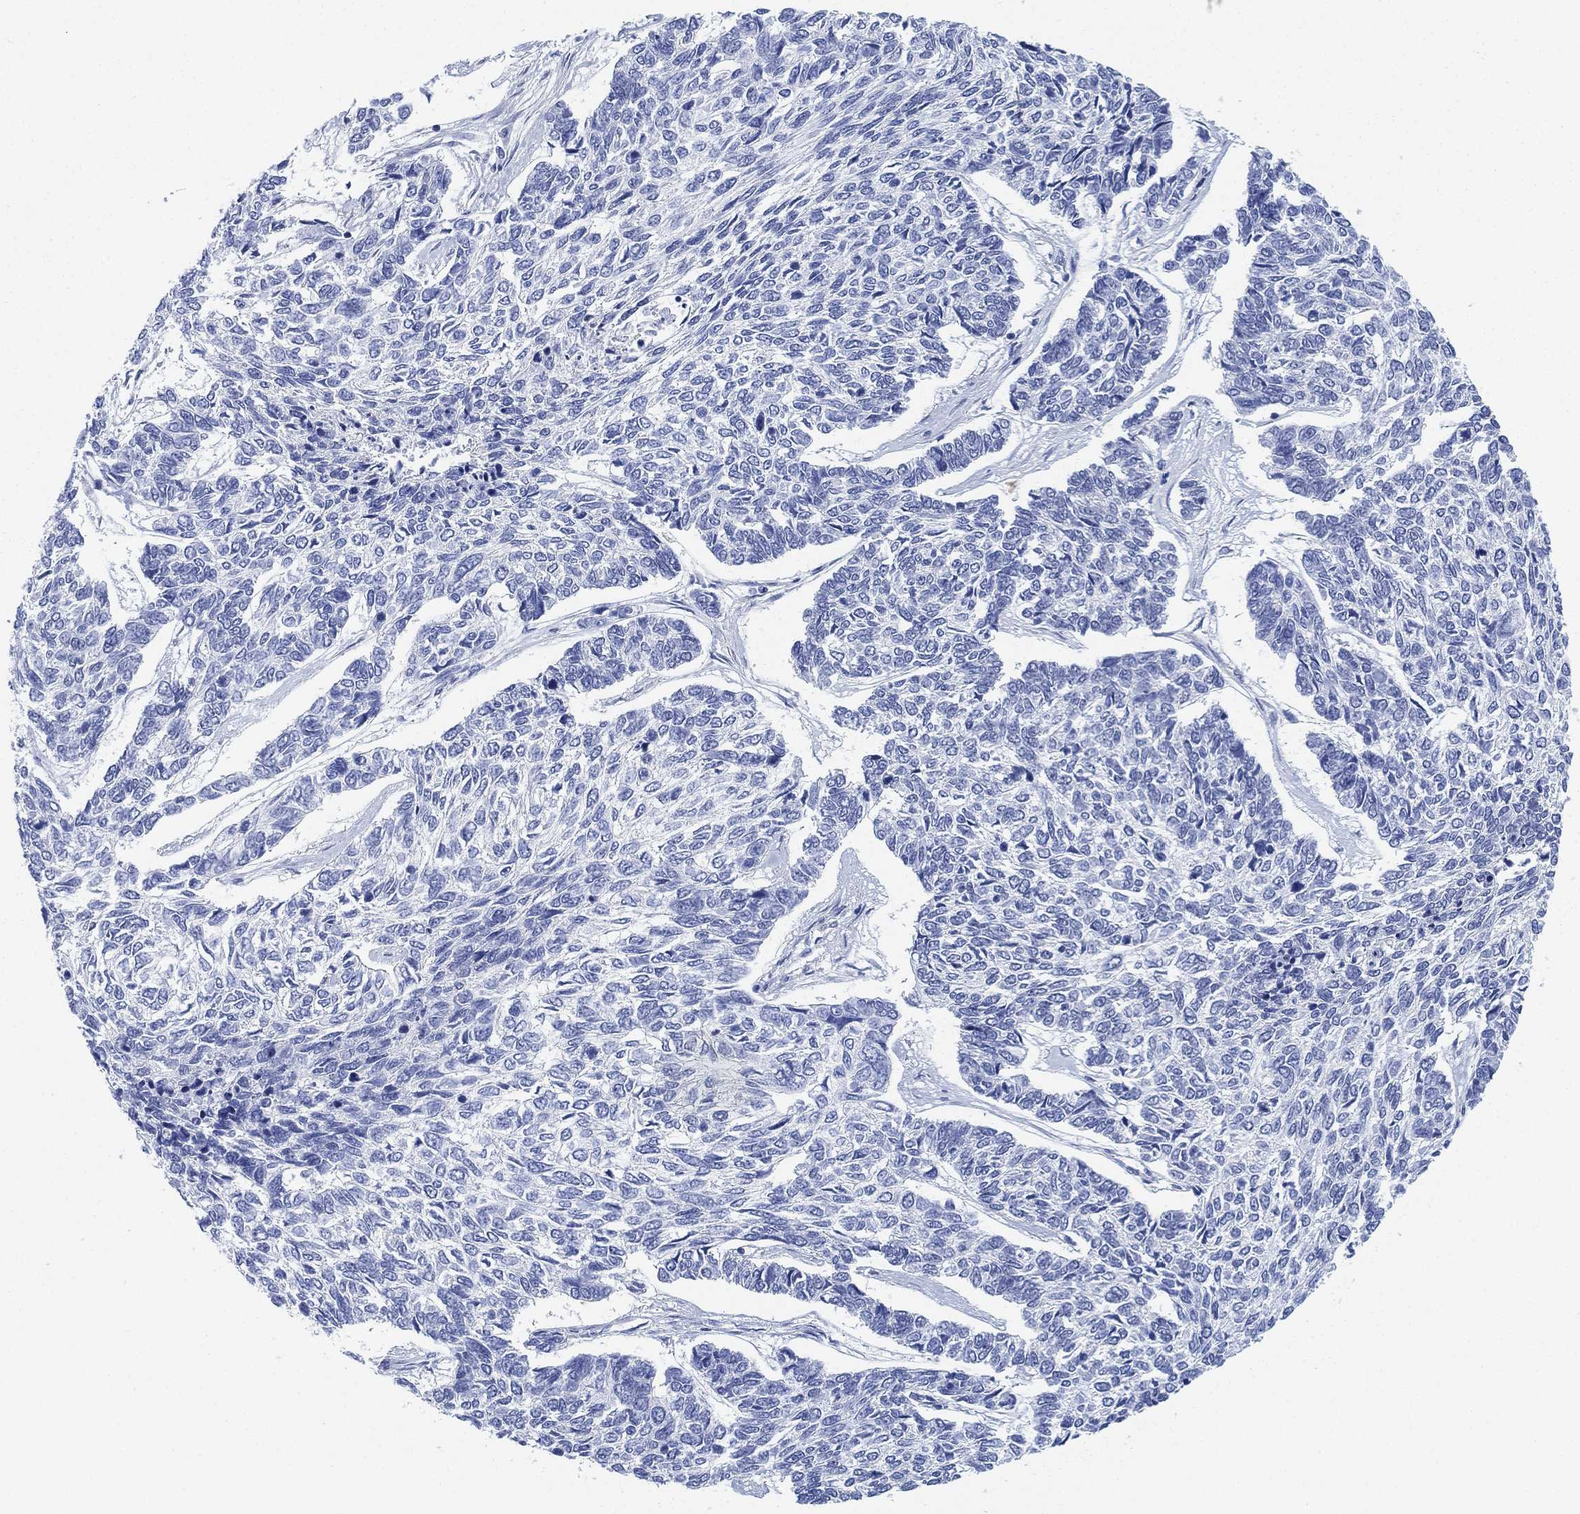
{"staining": {"intensity": "negative", "quantity": "none", "location": "none"}, "tissue": "skin cancer", "cell_type": "Tumor cells", "image_type": "cancer", "snomed": [{"axis": "morphology", "description": "Basal cell carcinoma"}, {"axis": "topography", "description": "Skin"}], "caption": "Skin cancer (basal cell carcinoma) stained for a protein using immunohistochemistry (IHC) exhibits no staining tumor cells.", "gene": "PSKH2", "patient": {"sex": "female", "age": 65}}